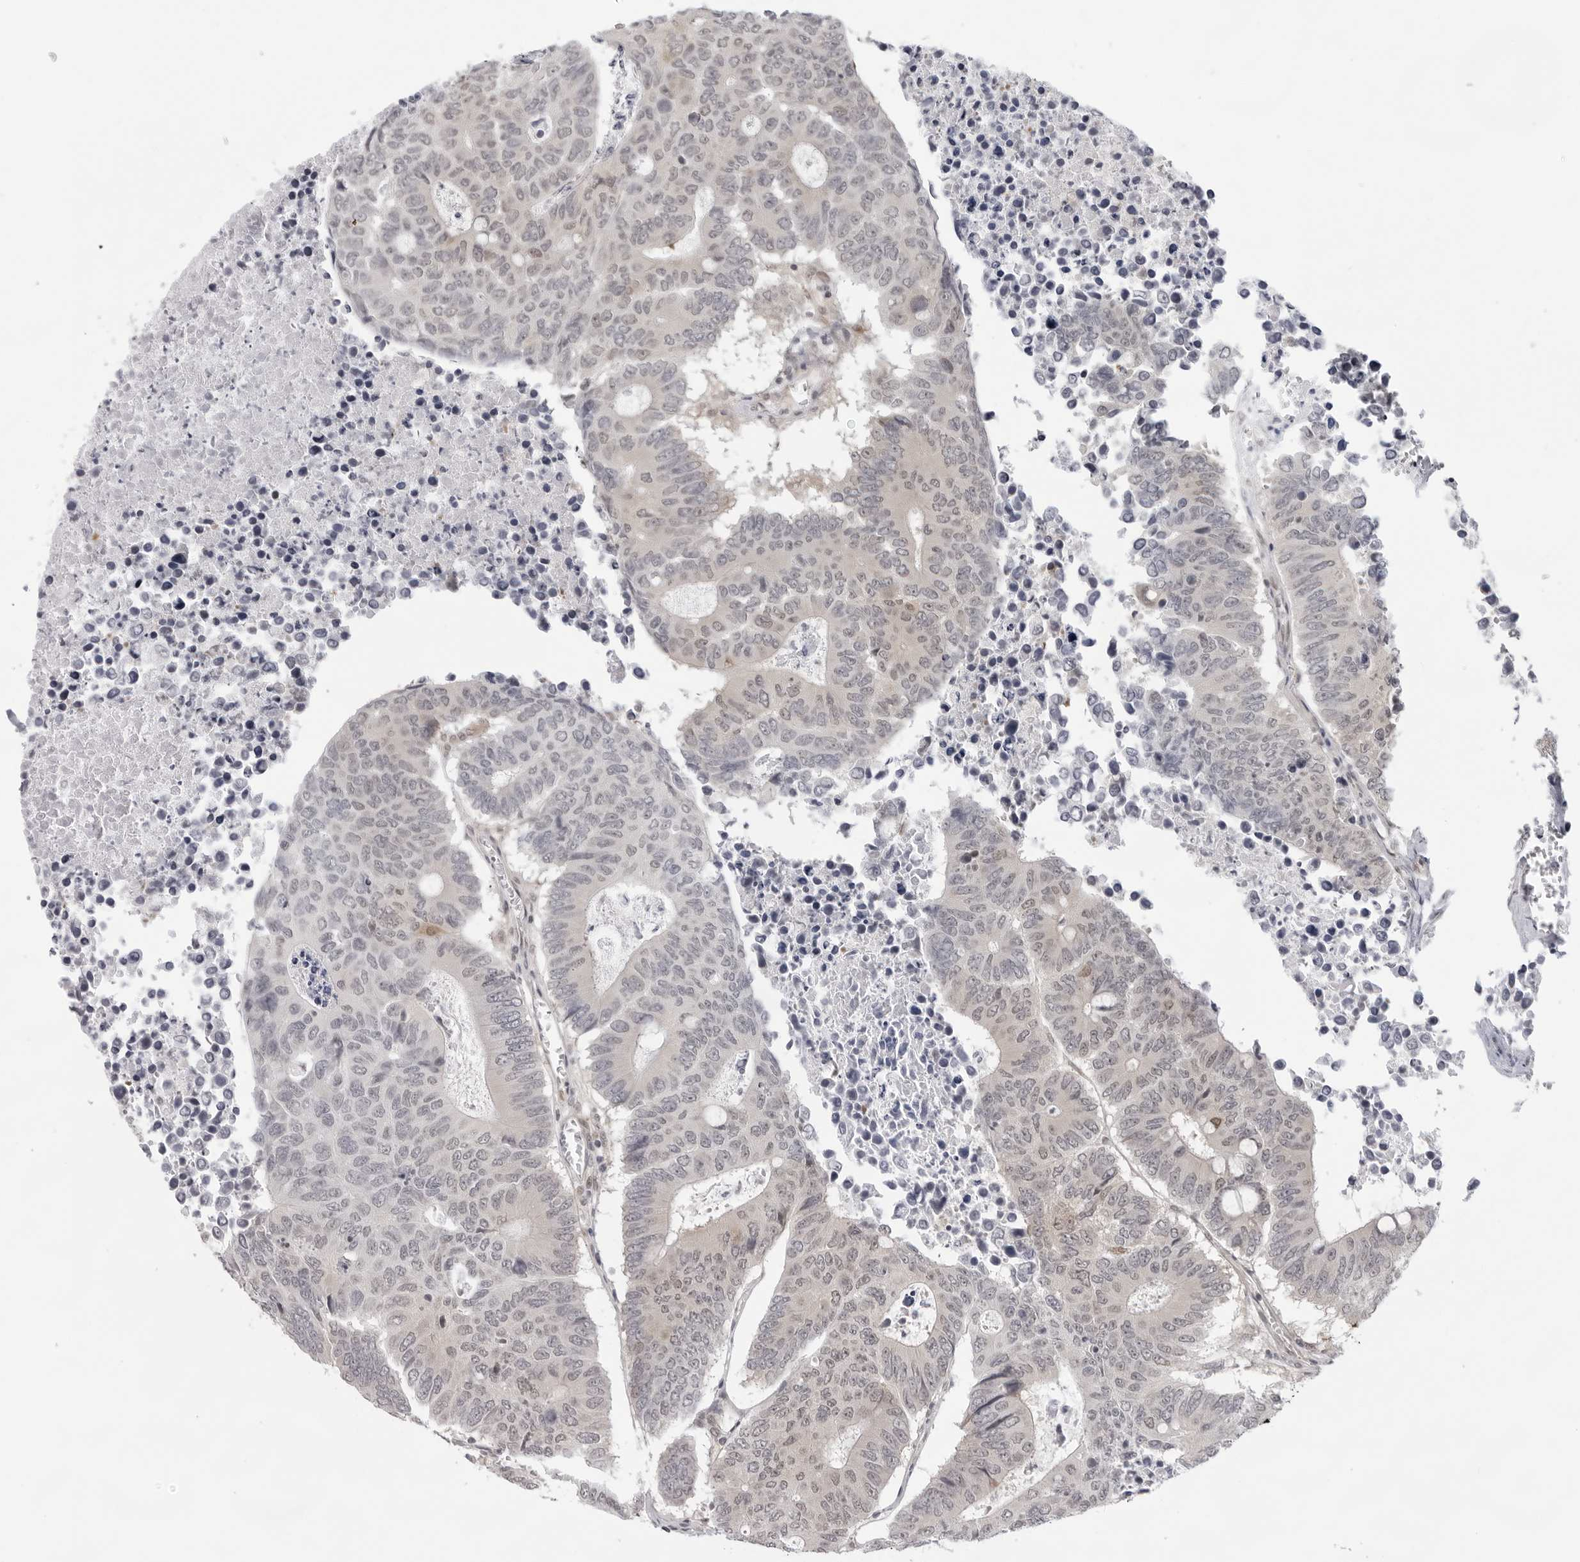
{"staining": {"intensity": "weak", "quantity": "<25%", "location": "cytoplasmic/membranous"}, "tissue": "colorectal cancer", "cell_type": "Tumor cells", "image_type": "cancer", "snomed": [{"axis": "morphology", "description": "Adenocarcinoma, NOS"}, {"axis": "topography", "description": "Colon"}], "caption": "A high-resolution micrograph shows immunohistochemistry staining of colorectal cancer (adenocarcinoma), which reveals no significant positivity in tumor cells.", "gene": "CASP7", "patient": {"sex": "male", "age": 87}}